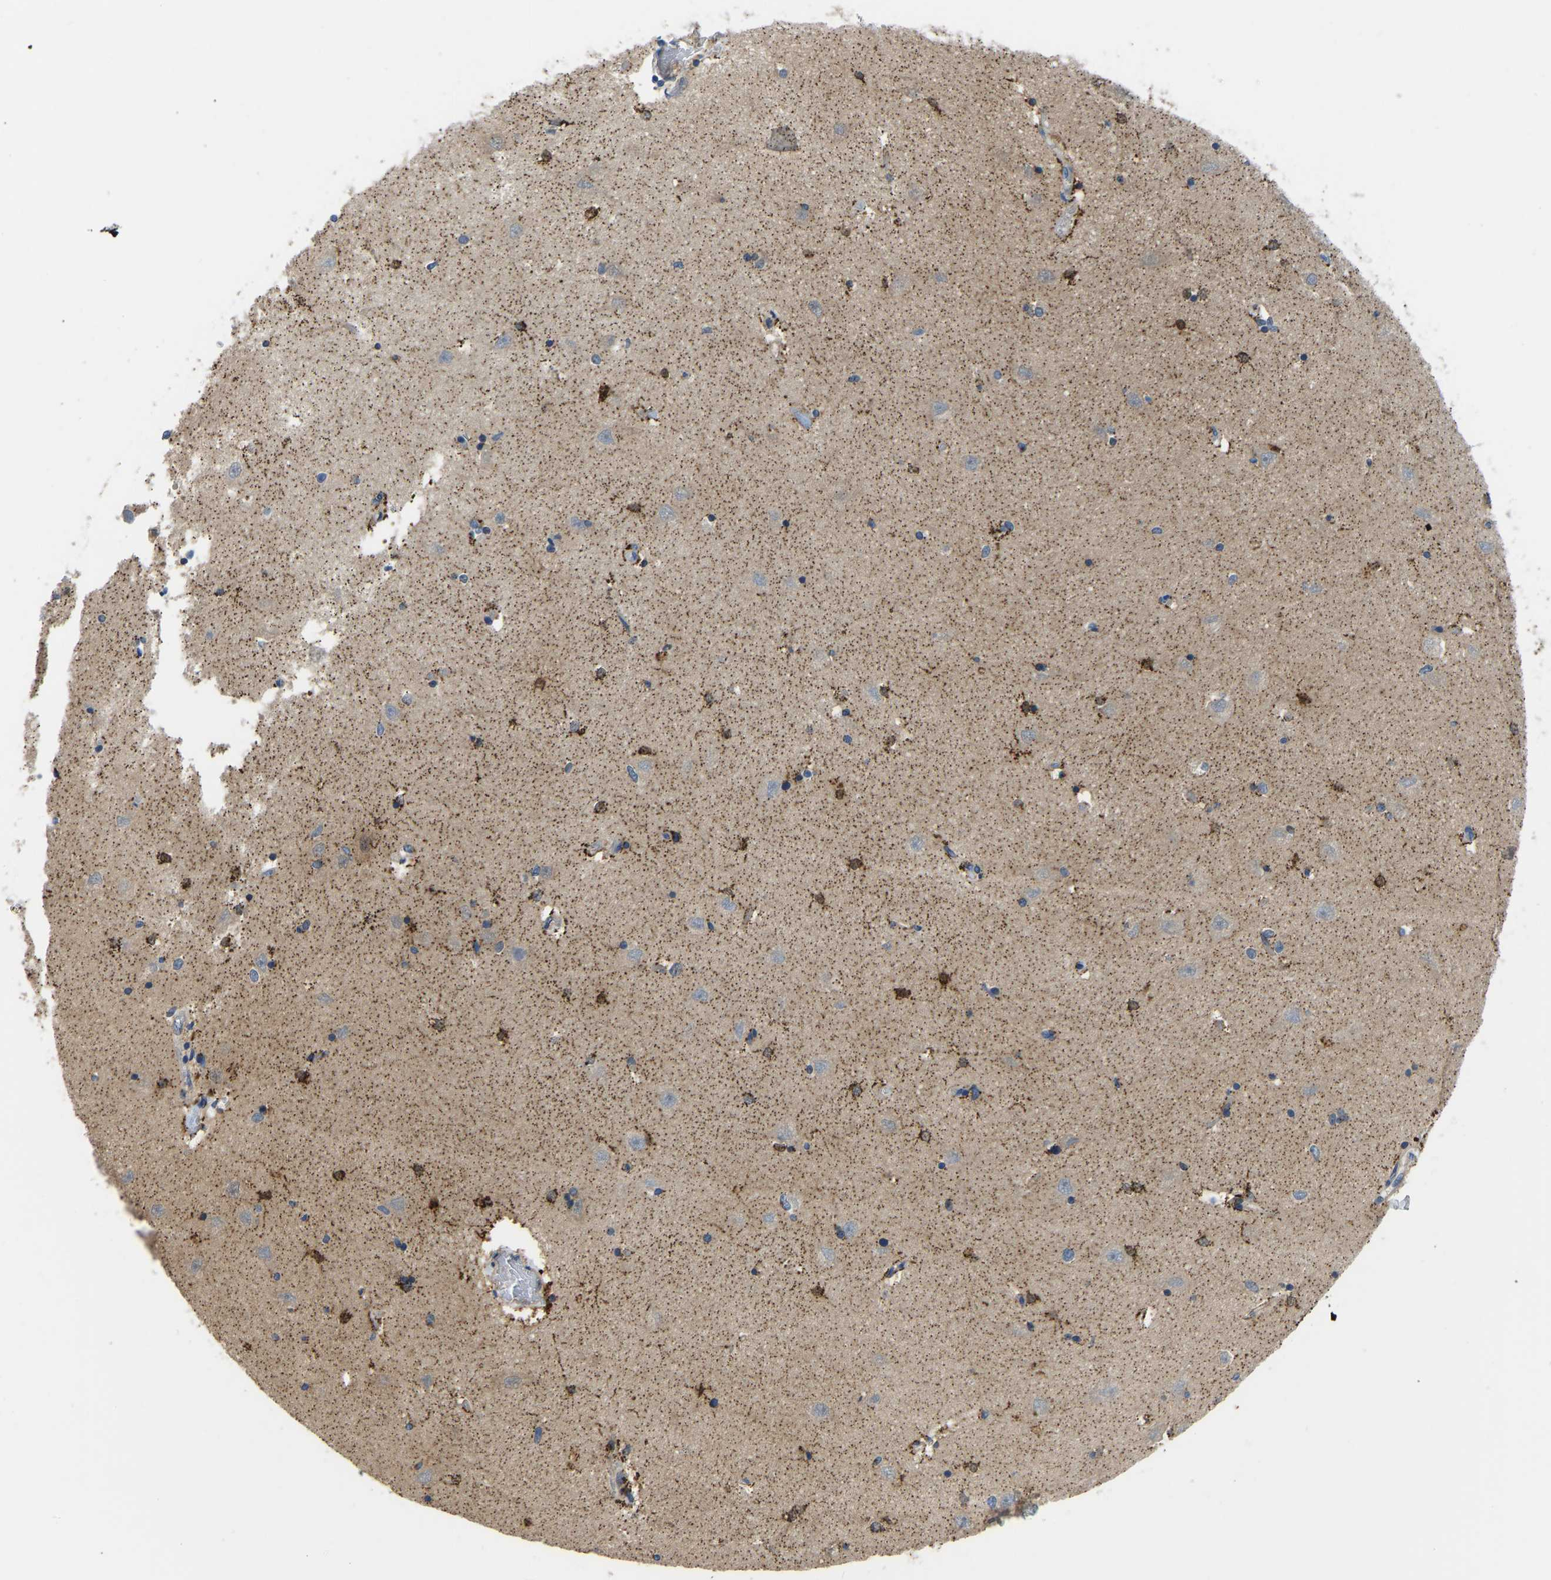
{"staining": {"intensity": "strong", "quantity": ">75%", "location": "cytoplasmic/membranous"}, "tissue": "hippocampus", "cell_type": "Glial cells", "image_type": "normal", "snomed": [{"axis": "morphology", "description": "Normal tissue, NOS"}, {"axis": "topography", "description": "Hippocampus"}], "caption": "A micrograph showing strong cytoplasmic/membranous staining in about >75% of glial cells in unremarkable hippocampus, as visualized by brown immunohistochemical staining.", "gene": "RBP1", "patient": {"sex": "male", "age": 45}}